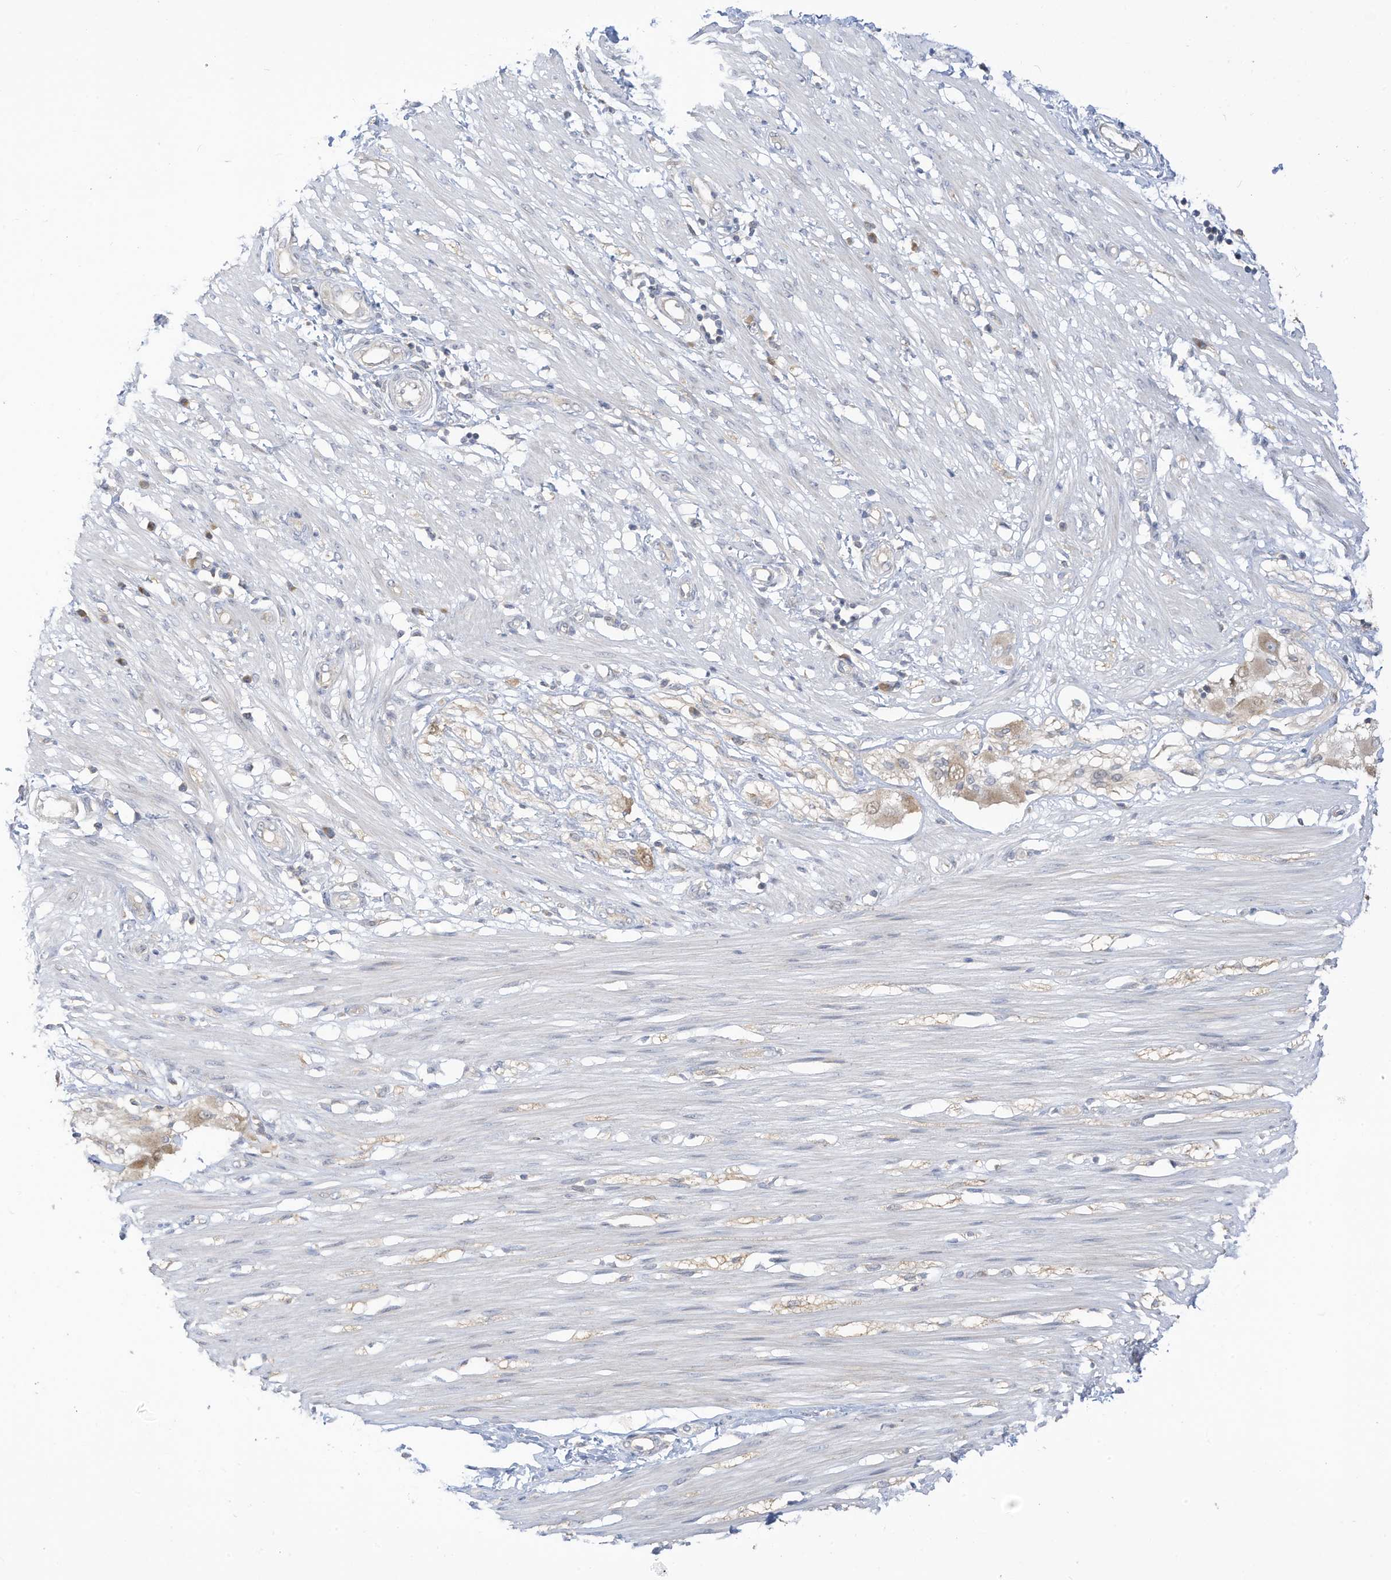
{"staining": {"intensity": "negative", "quantity": "none", "location": "none"}, "tissue": "smooth muscle", "cell_type": "Smooth muscle cells", "image_type": "normal", "snomed": [{"axis": "morphology", "description": "Normal tissue, NOS"}, {"axis": "morphology", "description": "Adenocarcinoma, NOS"}, {"axis": "topography", "description": "Colon"}, {"axis": "topography", "description": "Peripheral nerve tissue"}], "caption": "Smooth muscle cells are negative for protein expression in unremarkable human smooth muscle. Nuclei are stained in blue.", "gene": "LRRN2", "patient": {"sex": "male", "age": 14}}